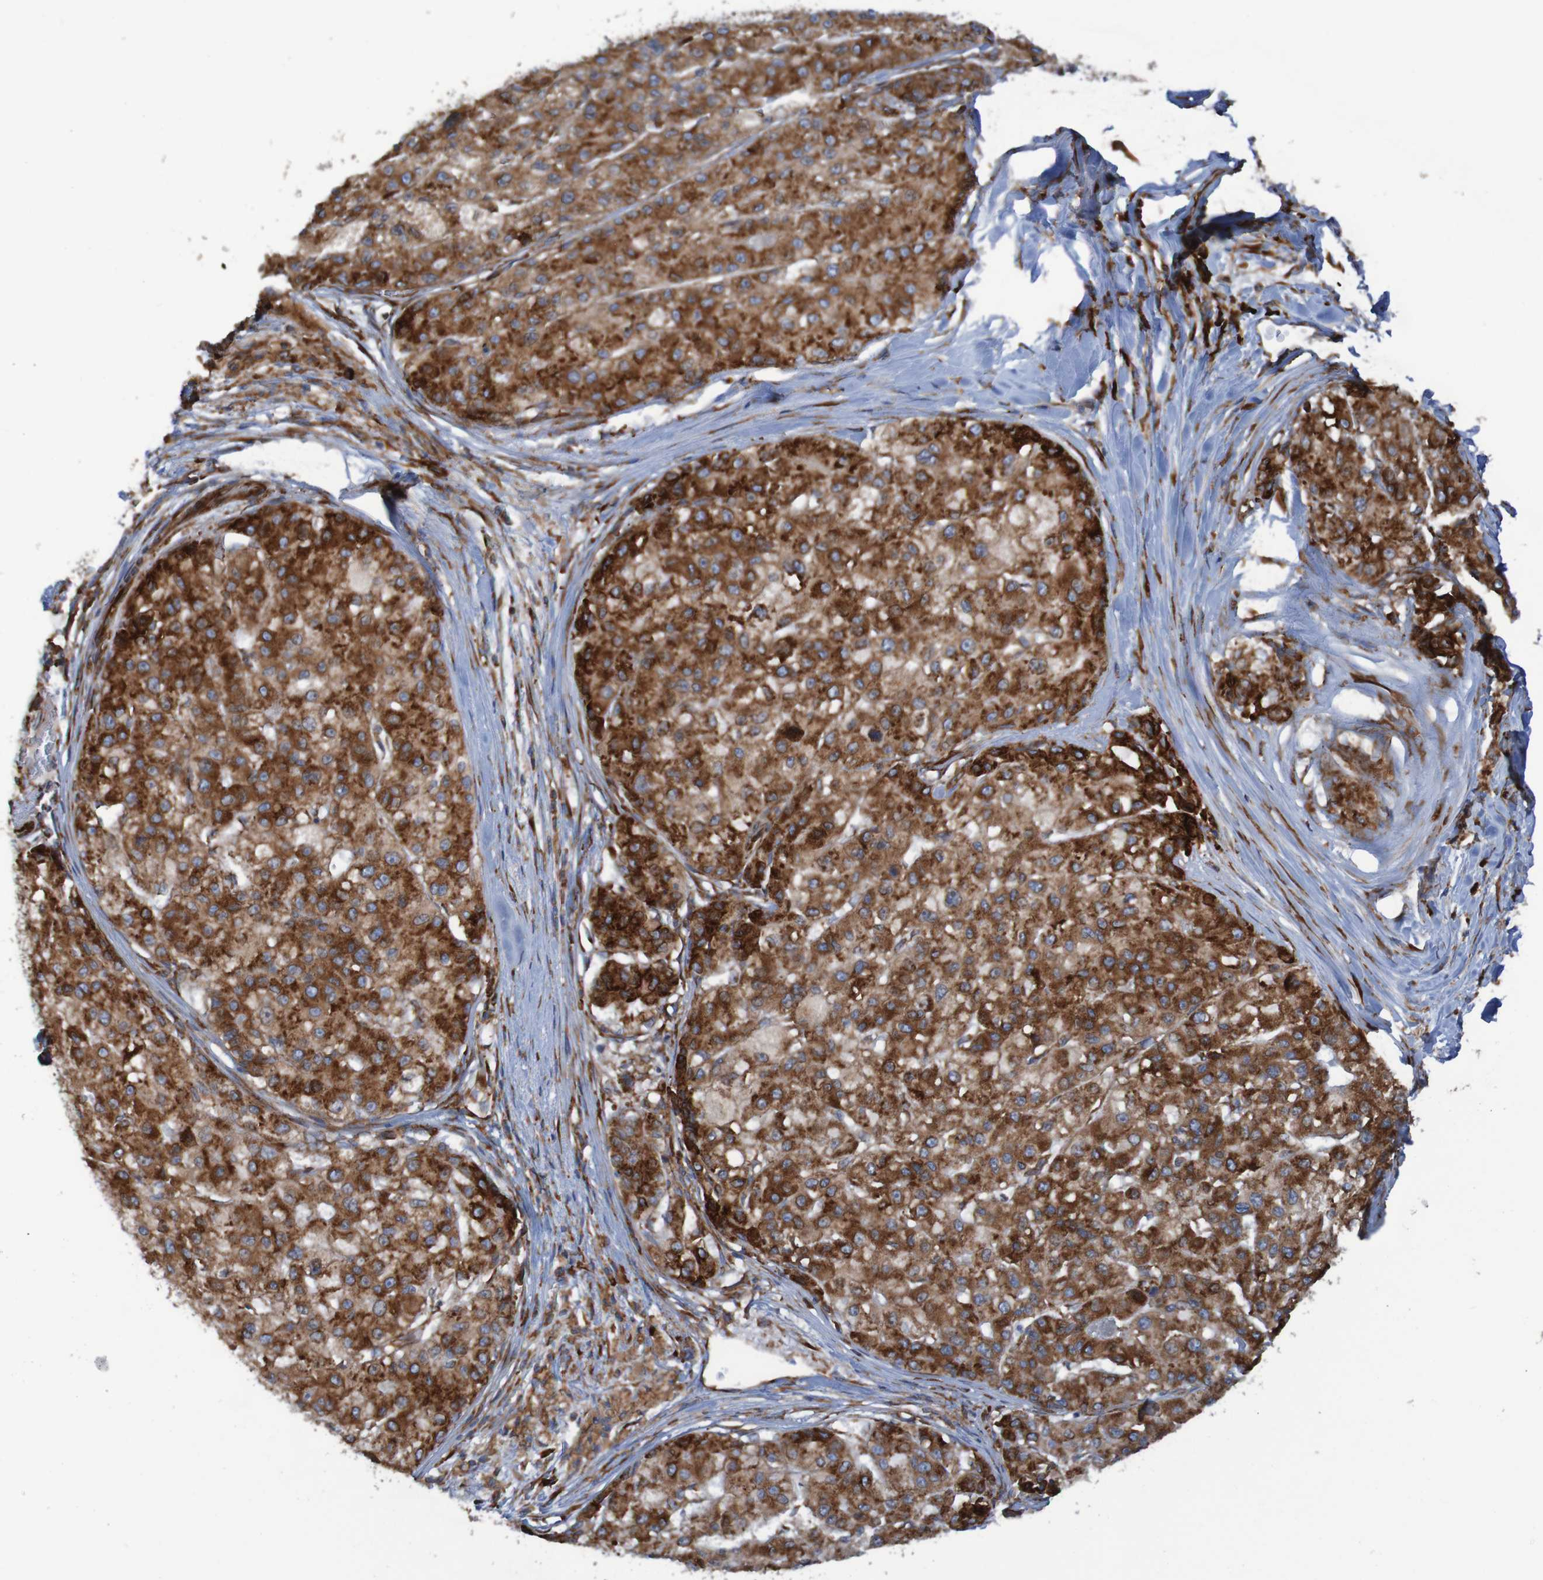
{"staining": {"intensity": "moderate", "quantity": ">75%", "location": "cytoplasmic/membranous"}, "tissue": "liver cancer", "cell_type": "Tumor cells", "image_type": "cancer", "snomed": [{"axis": "morphology", "description": "Carcinoma, Hepatocellular, NOS"}, {"axis": "topography", "description": "Liver"}], "caption": "A medium amount of moderate cytoplasmic/membranous expression is identified in about >75% of tumor cells in hepatocellular carcinoma (liver) tissue.", "gene": "RPL10", "patient": {"sex": "male", "age": 80}}